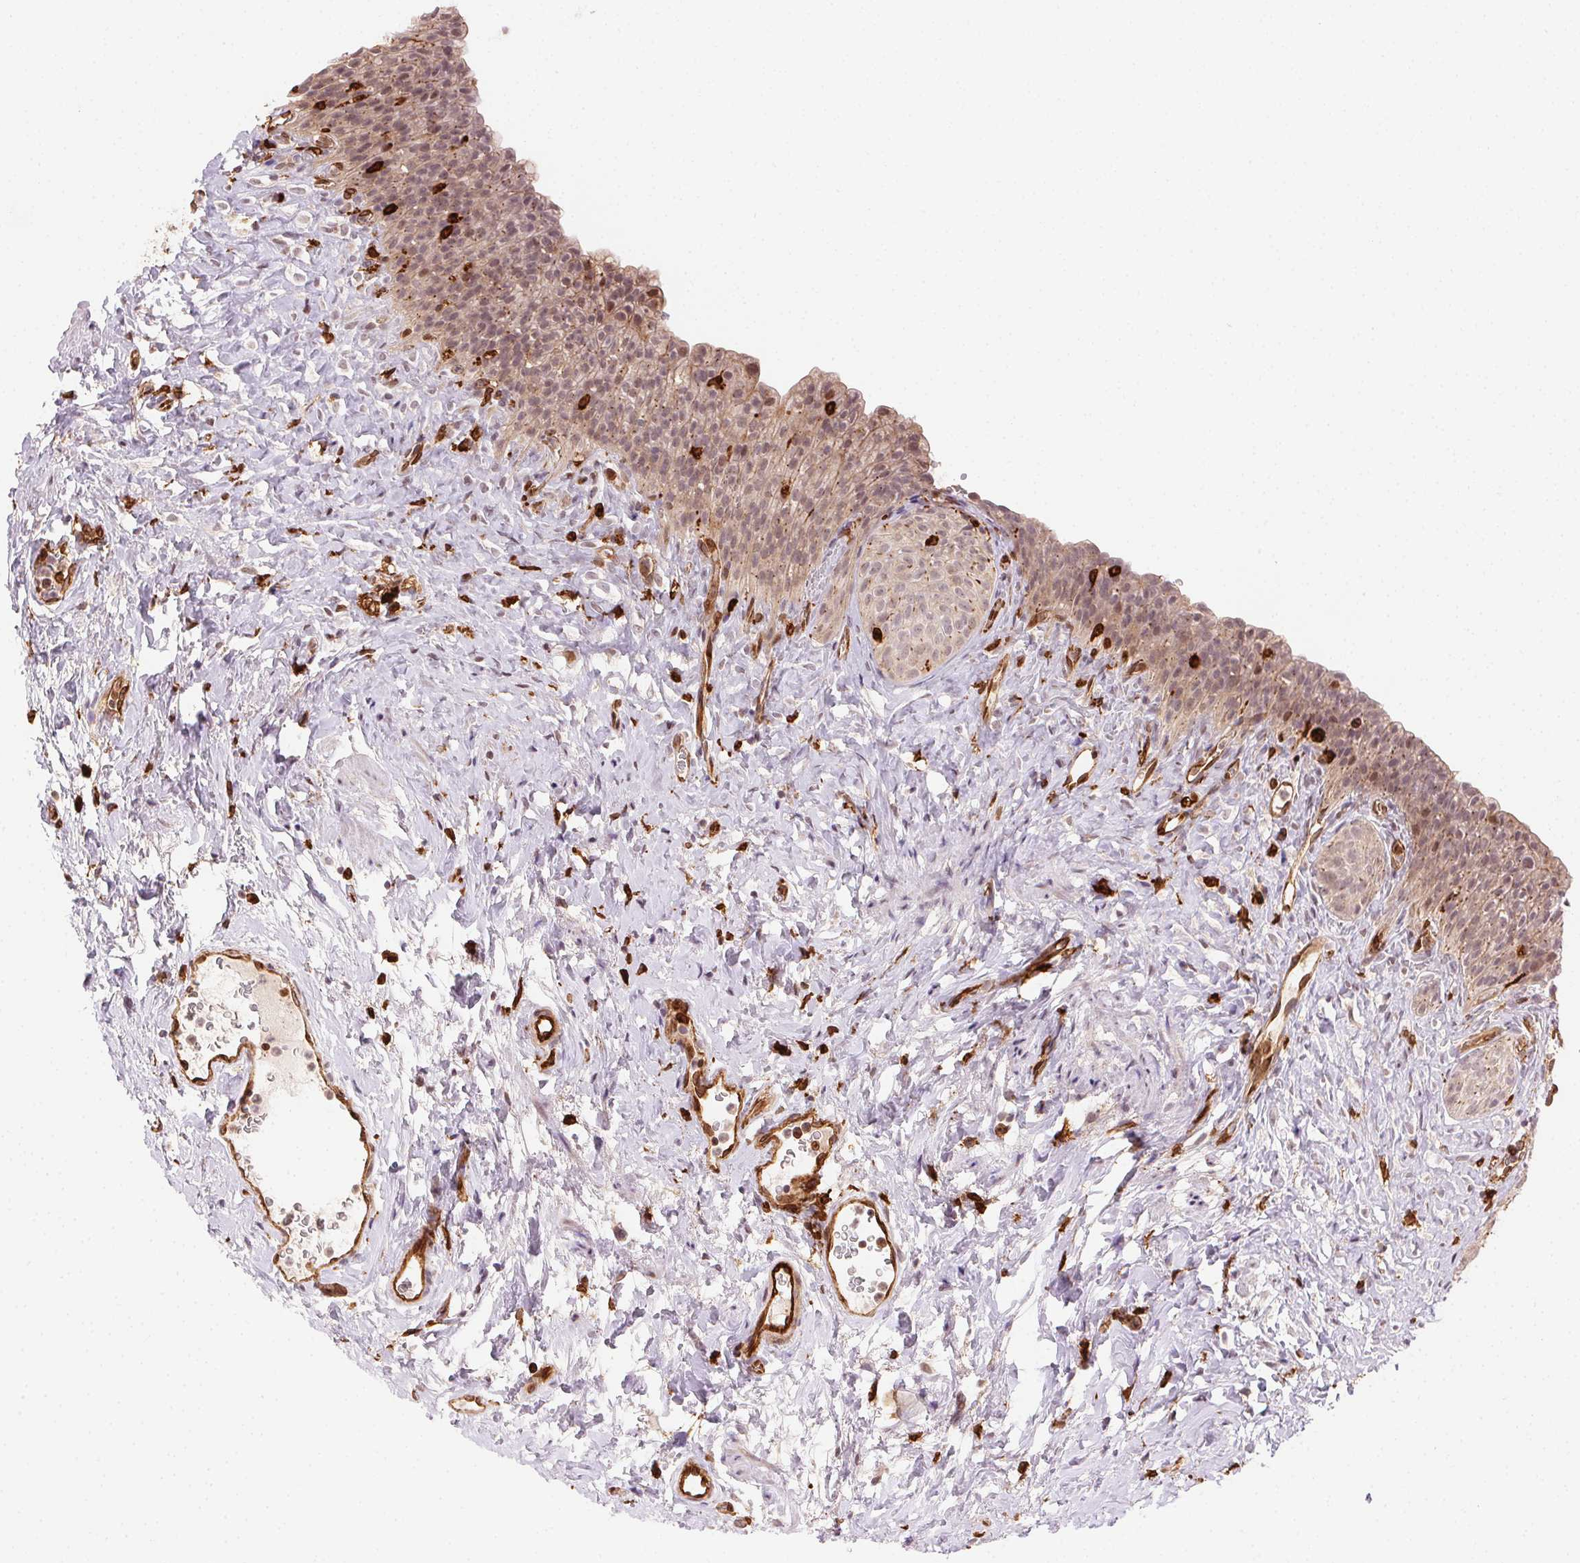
{"staining": {"intensity": "moderate", "quantity": ">75%", "location": "cytoplasmic/membranous"}, "tissue": "urinary bladder", "cell_type": "Urothelial cells", "image_type": "normal", "snomed": [{"axis": "morphology", "description": "Normal tissue, NOS"}, {"axis": "topography", "description": "Urinary bladder"}, {"axis": "topography", "description": "Prostate"}], "caption": "Immunohistochemical staining of normal human urinary bladder displays >75% levels of moderate cytoplasmic/membranous protein staining in about >75% of urothelial cells.", "gene": "RNASET2", "patient": {"sex": "male", "age": 76}}